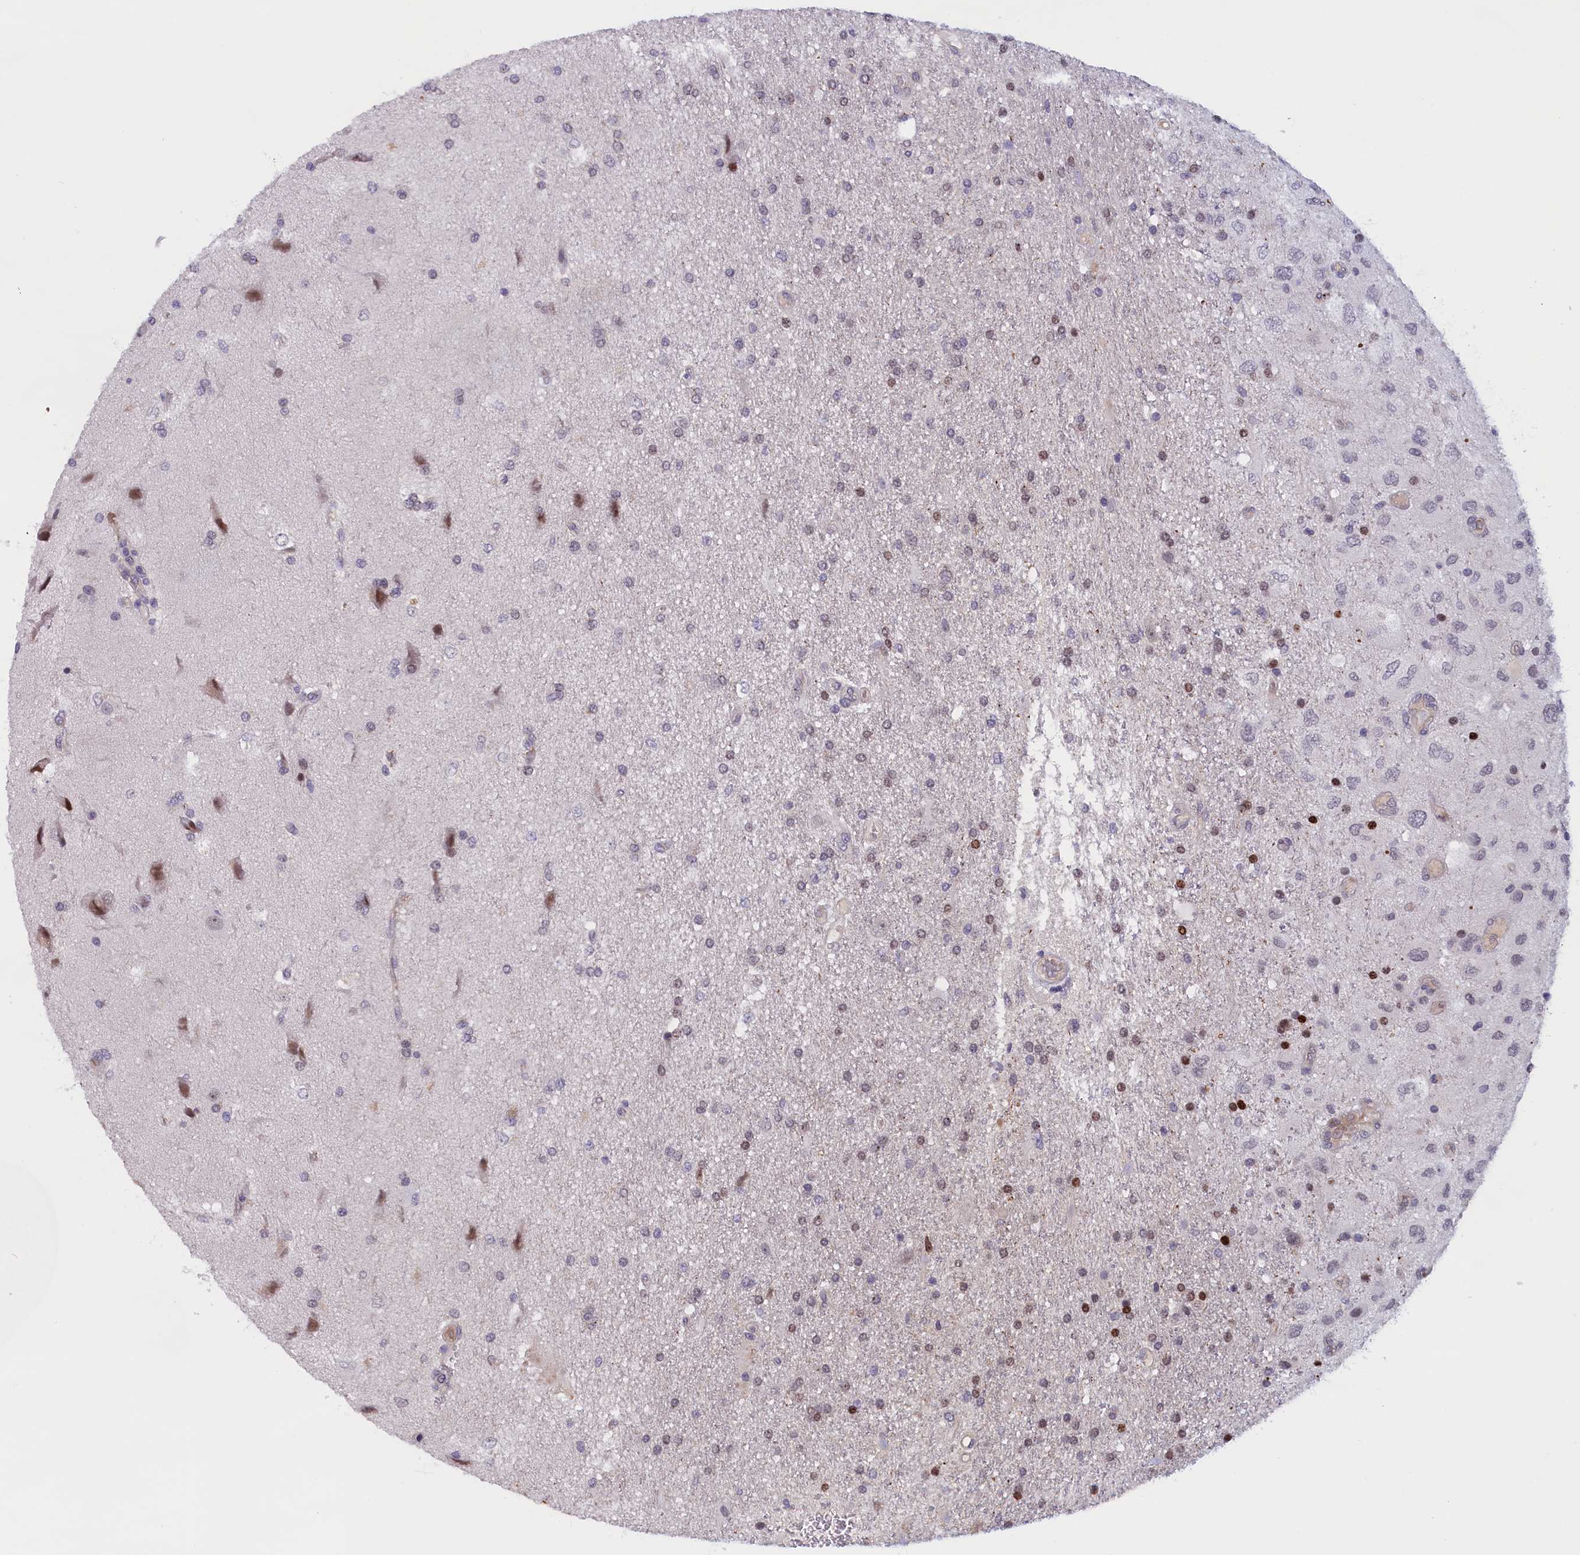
{"staining": {"intensity": "weak", "quantity": "<25%", "location": "nuclear"}, "tissue": "glioma", "cell_type": "Tumor cells", "image_type": "cancer", "snomed": [{"axis": "morphology", "description": "Glioma, malignant, Low grade"}, {"axis": "topography", "description": "Brain"}], "caption": "DAB immunohistochemical staining of malignant glioma (low-grade) displays no significant expression in tumor cells.", "gene": "IGFALS", "patient": {"sex": "male", "age": 66}}